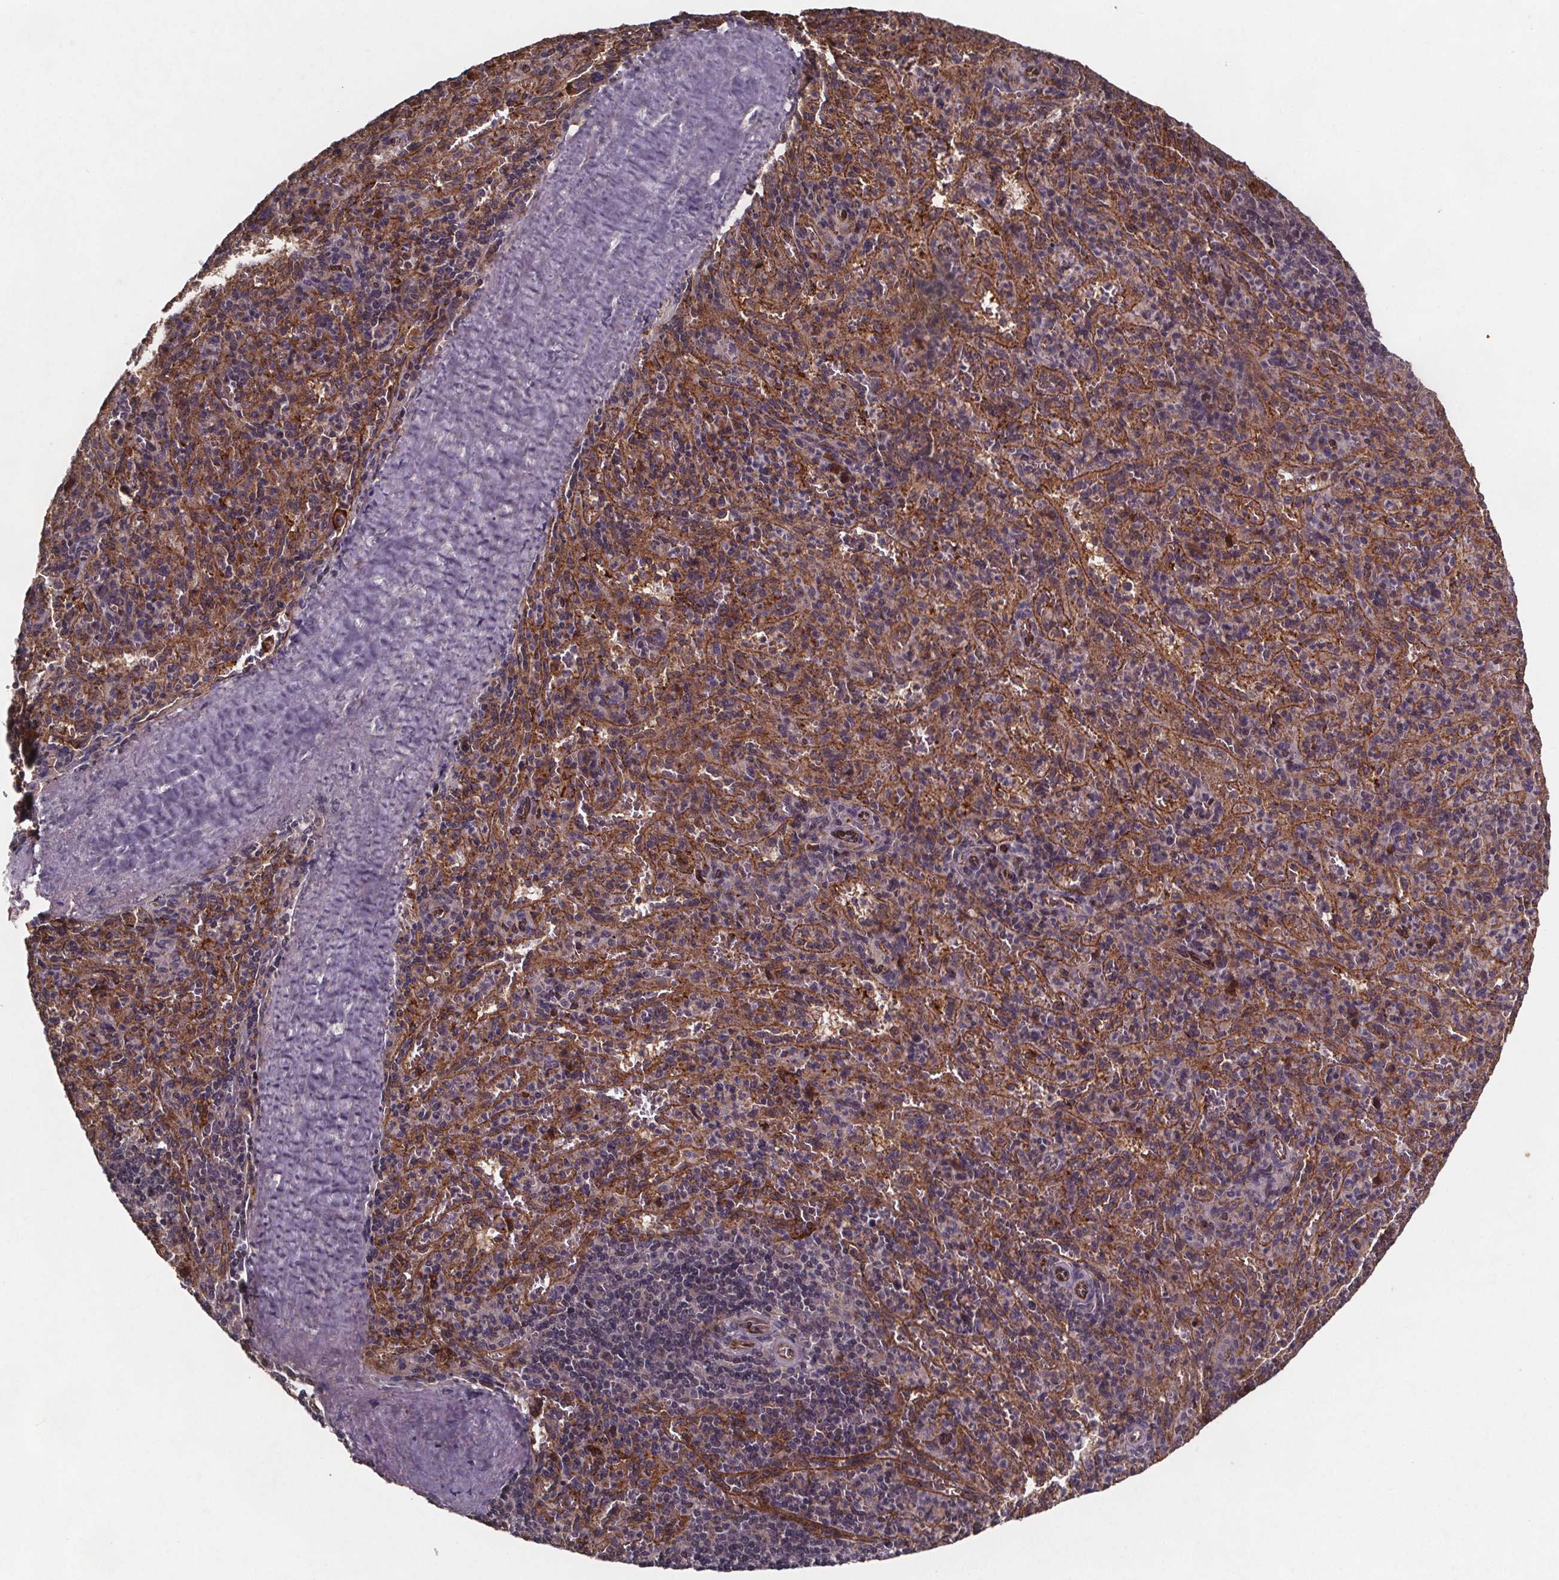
{"staining": {"intensity": "weak", "quantity": "<25%", "location": "cytoplasmic/membranous"}, "tissue": "spleen", "cell_type": "Cells in red pulp", "image_type": "normal", "snomed": [{"axis": "morphology", "description": "Normal tissue, NOS"}, {"axis": "topography", "description": "Spleen"}], "caption": "Spleen was stained to show a protein in brown. There is no significant positivity in cells in red pulp. The staining is performed using DAB brown chromogen with nuclei counter-stained in using hematoxylin.", "gene": "FASTKD3", "patient": {"sex": "male", "age": 57}}